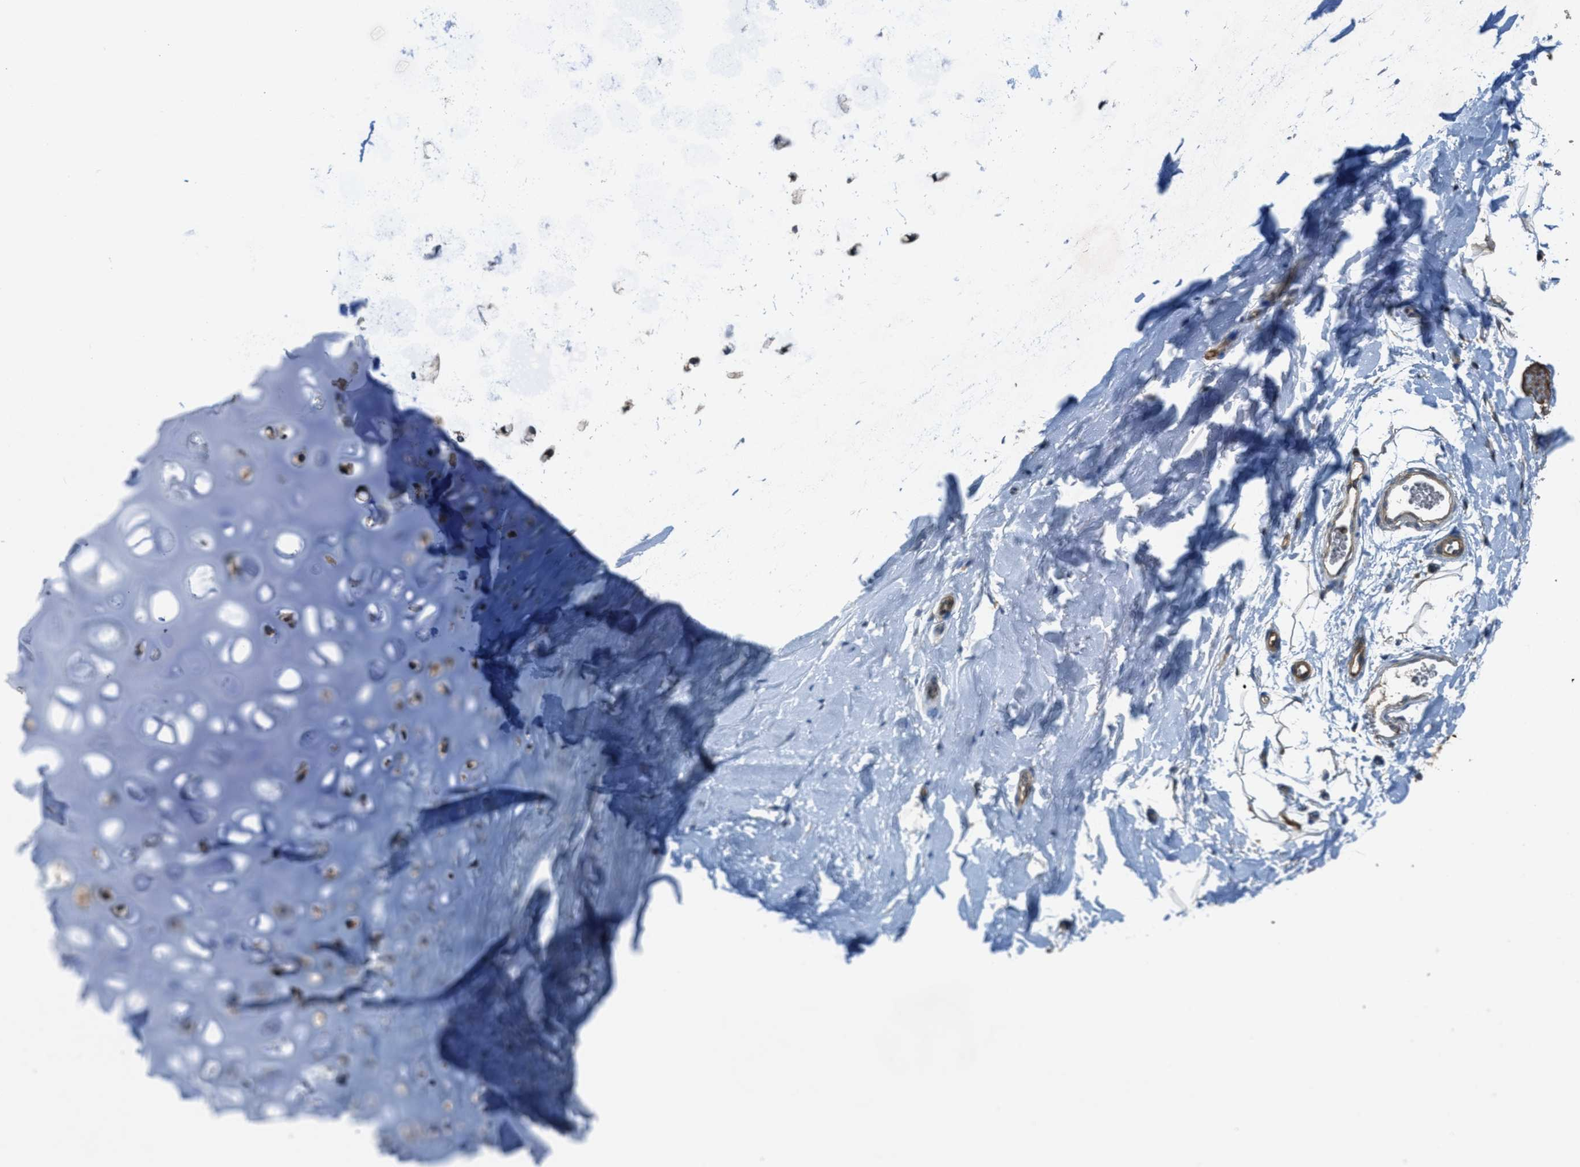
{"staining": {"intensity": "moderate", "quantity": "<25%", "location": "cytoplasmic/membranous"}, "tissue": "adipose tissue", "cell_type": "Adipocytes", "image_type": "normal", "snomed": [{"axis": "morphology", "description": "Normal tissue, NOS"}, {"axis": "topography", "description": "Cartilage tissue"}, {"axis": "topography", "description": "Bronchus"}], "caption": "High-magnification brightfield microscopy of unremarkable adipose tissue stained with DAB (3,3'-diaminobenzidine) (brown) and counterstained with hematoxylin (blue). adipocytes exhibit moderate cytoplasmic/membranous staining is present in approximately<25% of cells.", "gene": "VEZT", "patient": {"sex": "female", "age": 53}}